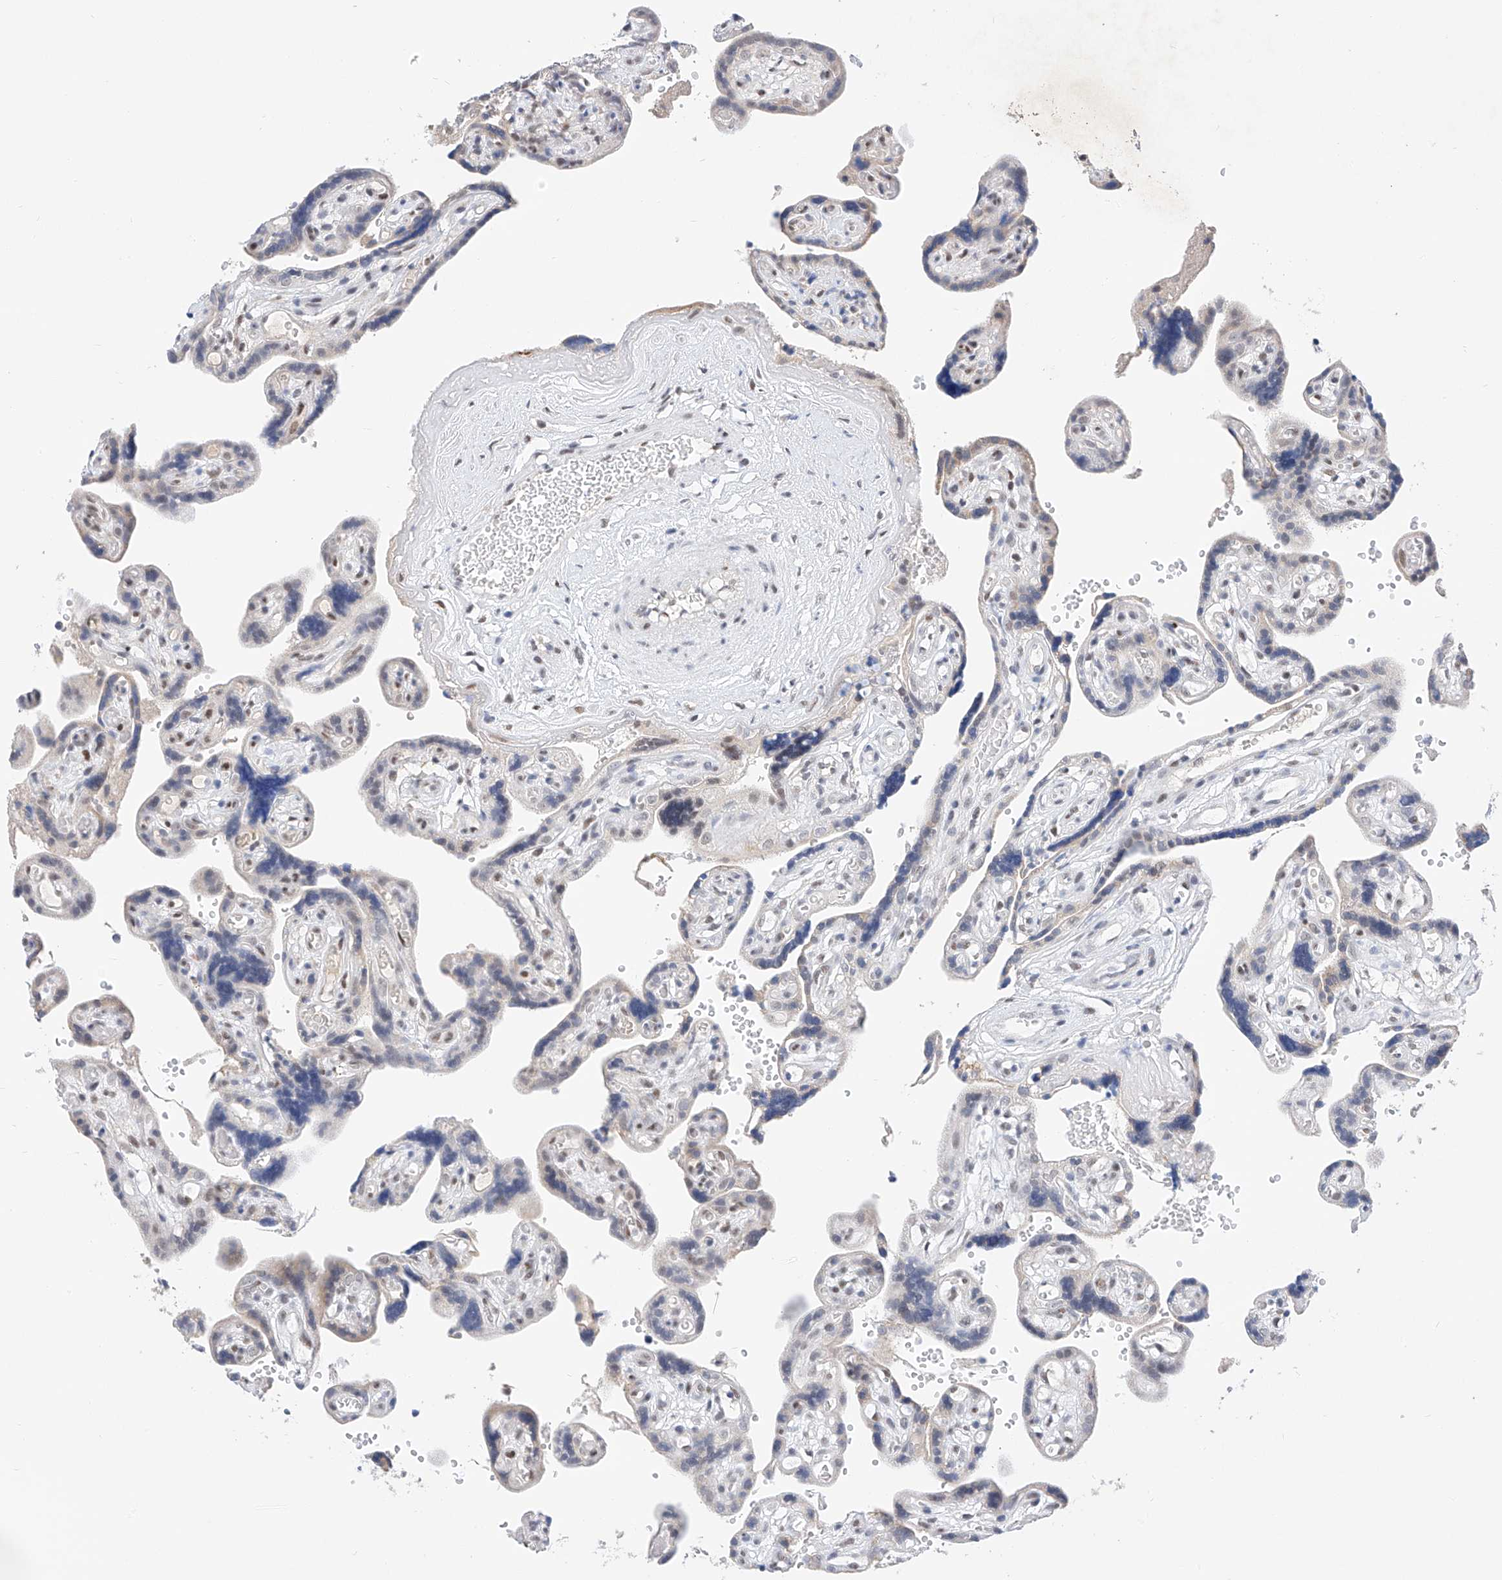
{"staining": {"intensity": "moderate", "quantity": ">75%", "location": "nuclear"}, "tissue": "placenta", "cell_type": "Decidual cells", "image_type": "normal", "snomed": [{"axis": "morphology", "description": "Normal tissue, NOS"}, {"axis": "topography", "description": "Placenta"}], "caption": "Unremarkable placenta exhibits moderate nuclear expression in about >75% of decidual cells, visualized by immunohistochemistry. (DAB IHC, brown staining for protein, blue staining for nuclei).", "gene": "KCNJ1", "patient": {"sex": "female", "age": 30}}